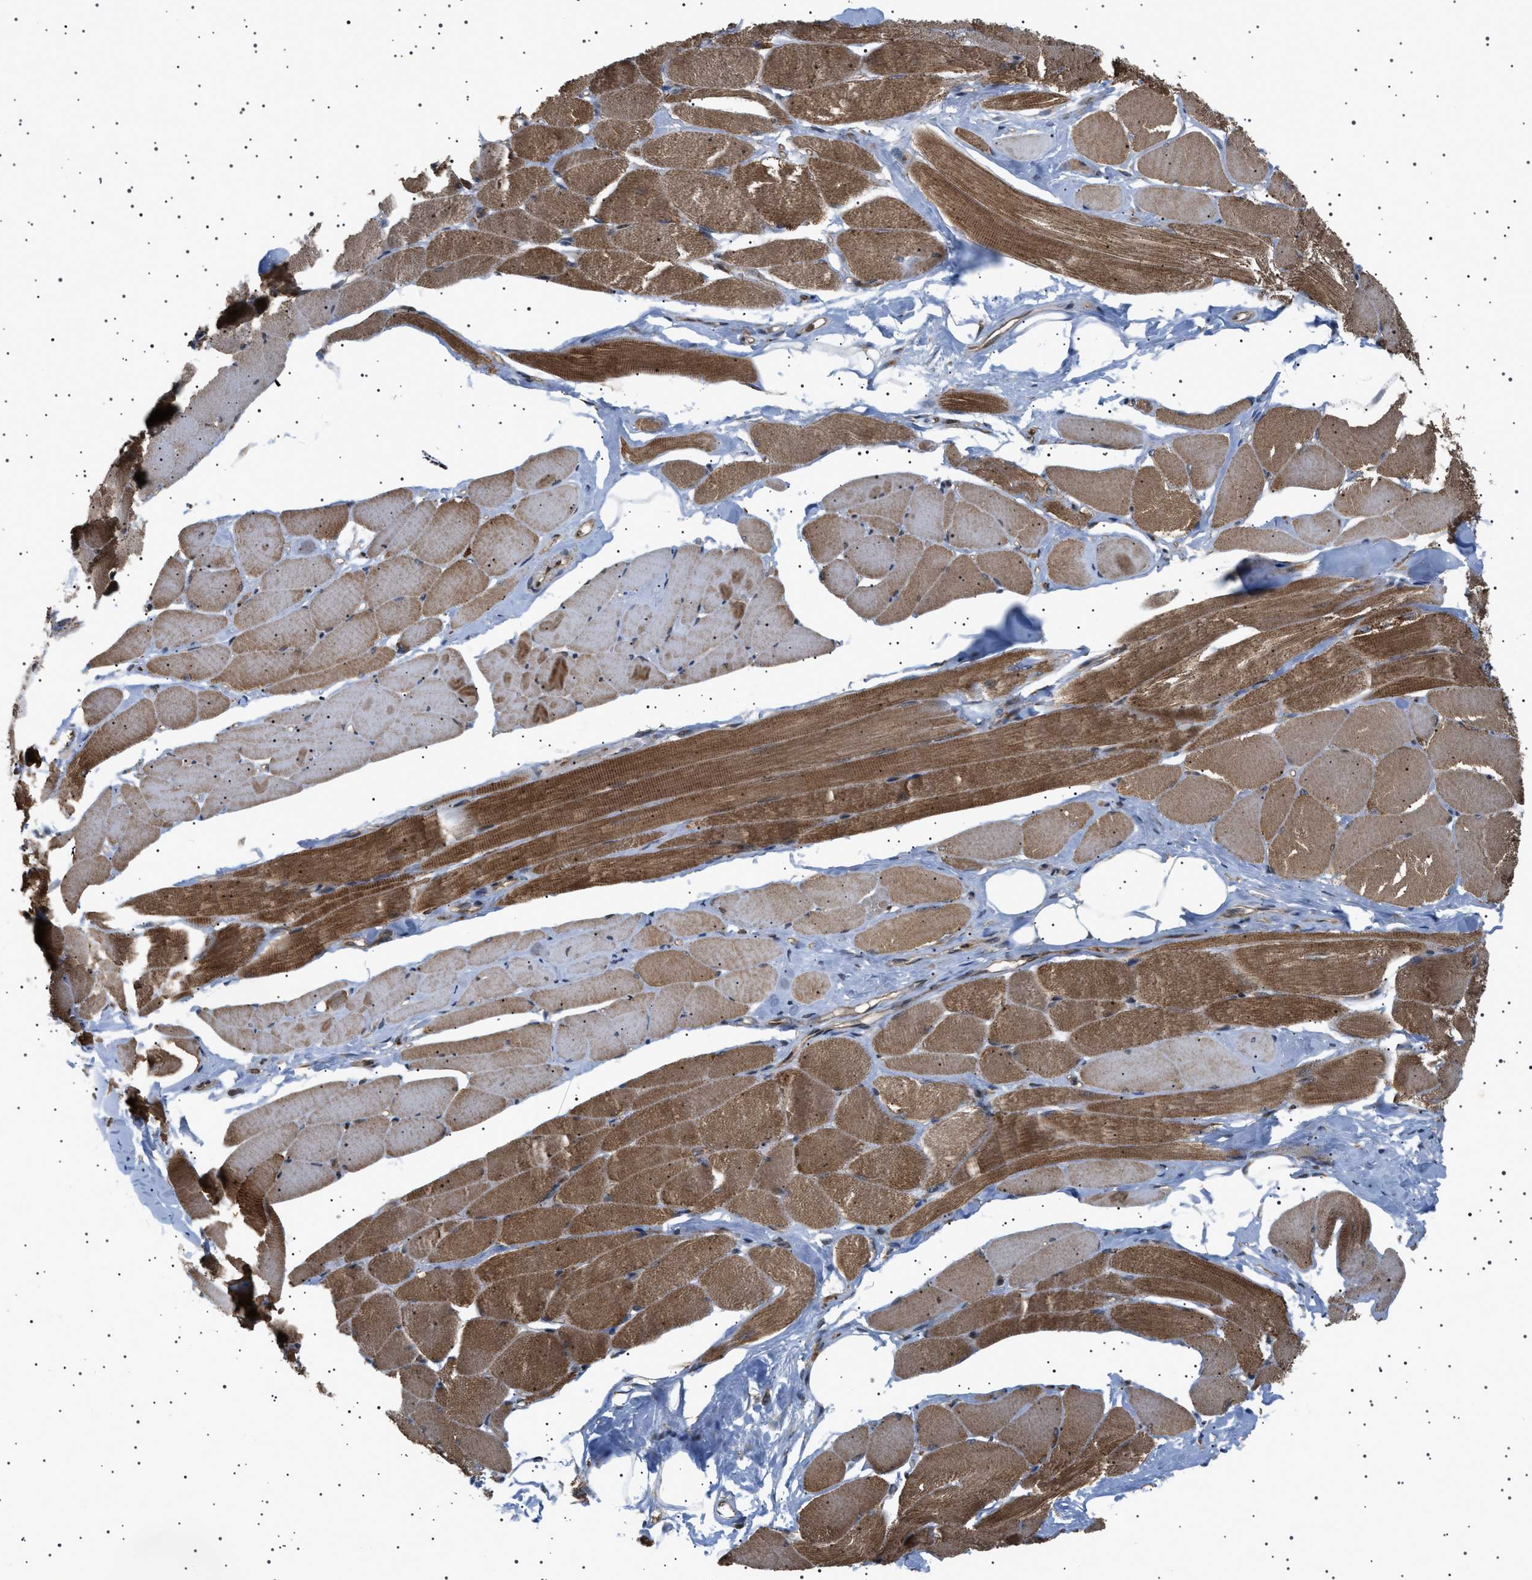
{"staining": {"intensity": "moderate", "quantity": ">75%", "location": "cytoplasmic/membranous"}, "tissue": "skeletal muscle", "cell_type": "Myocytes", "image_type": "normal", "snomed": [{"axis": "morphology", "description": "Normal tissue, NOS"}, {"axis": "topography", "description": "Skeletal muscle"}, {"axis": "topography", "description": "Peripheral nerve tissue"}], "caption": "Immunohistochemistry staining of unremarkable skeletal muscle, which exhibits medium levels of moderate cytoplasmic/membranous expression in about >75% of myocytes indicating moderate cytoplasmic/membranous protein expression. The staining was performed using DAB (brown) for protein detection and nuclei were counterstained in hematoxylin (blue).", "gene": "MELK", "patient": {"sex": "female", "age": 84}}